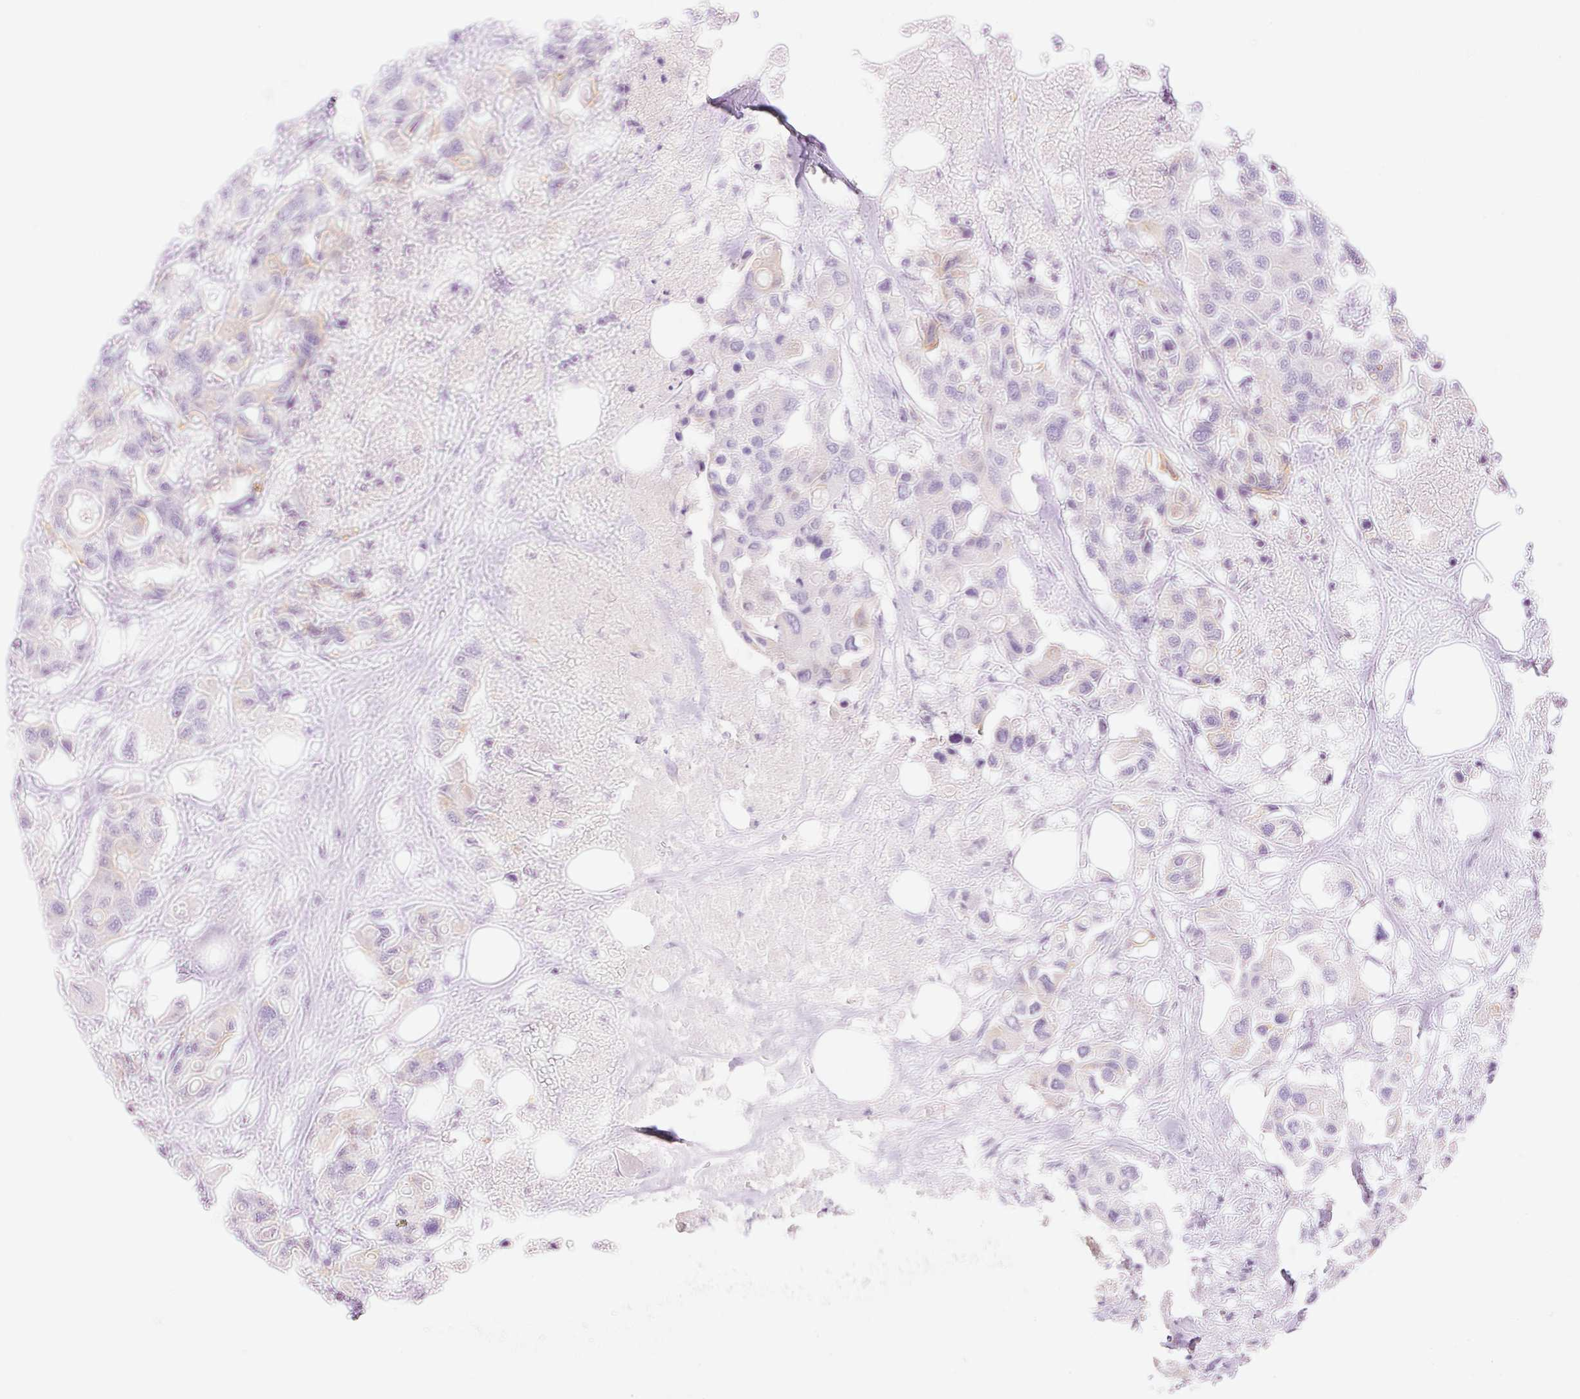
{"staining": {"intensity": "negative", "quantity": "none", "location": "none"}, "tissue": "colorectal cancer", "cell_type": "Tumor cells", "image_type": "cancer", "snomed": [{"axis": "morphology", "description": "Adenocarcinoma, NOS"}, {"axis": "topography", "description": "Colon"}], "caption": "Colorectal cancer was stained to show a protein in brown. There is no significant positivity in tumor cells.", "gene": "DENND5A", "patient": {"sex": "male", "age": 77}}